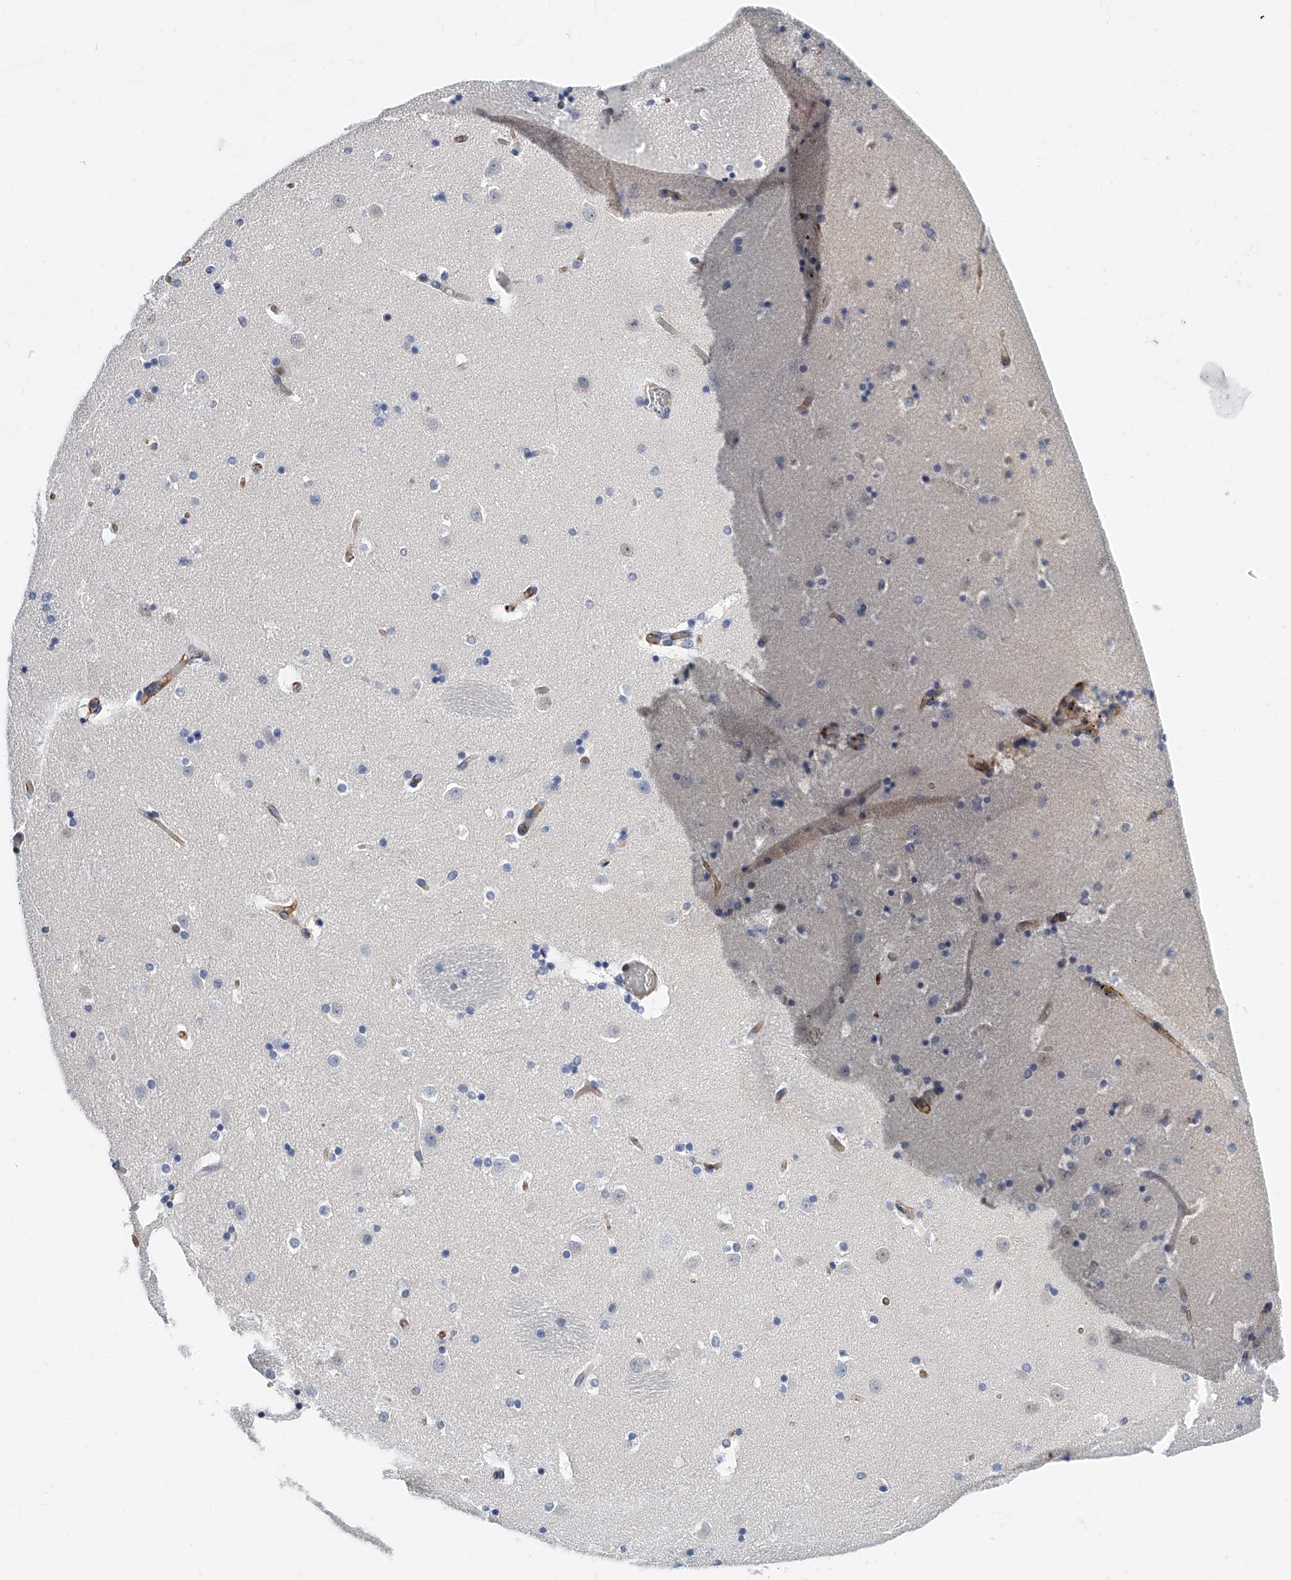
{"staining": {"intensity": "moderate", "quantity": "<25%", "location": "nuclear"}, "tissue": "caudate", "cell_type": "Glial cells", "image_type": "normal", "snomed": [{"axis": "morphology", "description": "Normal tissue, NOS"}, {"axis": "topography", "description": "Lateral ventricle wall"}], "caption": "Approximately <25% of glial cells in normal human caudate exhibit moderate nuclear protein positivity as visualized by brown immunohistochemical staining.", "gene": "KIRREL1", "patient": {"sex": "male", "age": 45}}